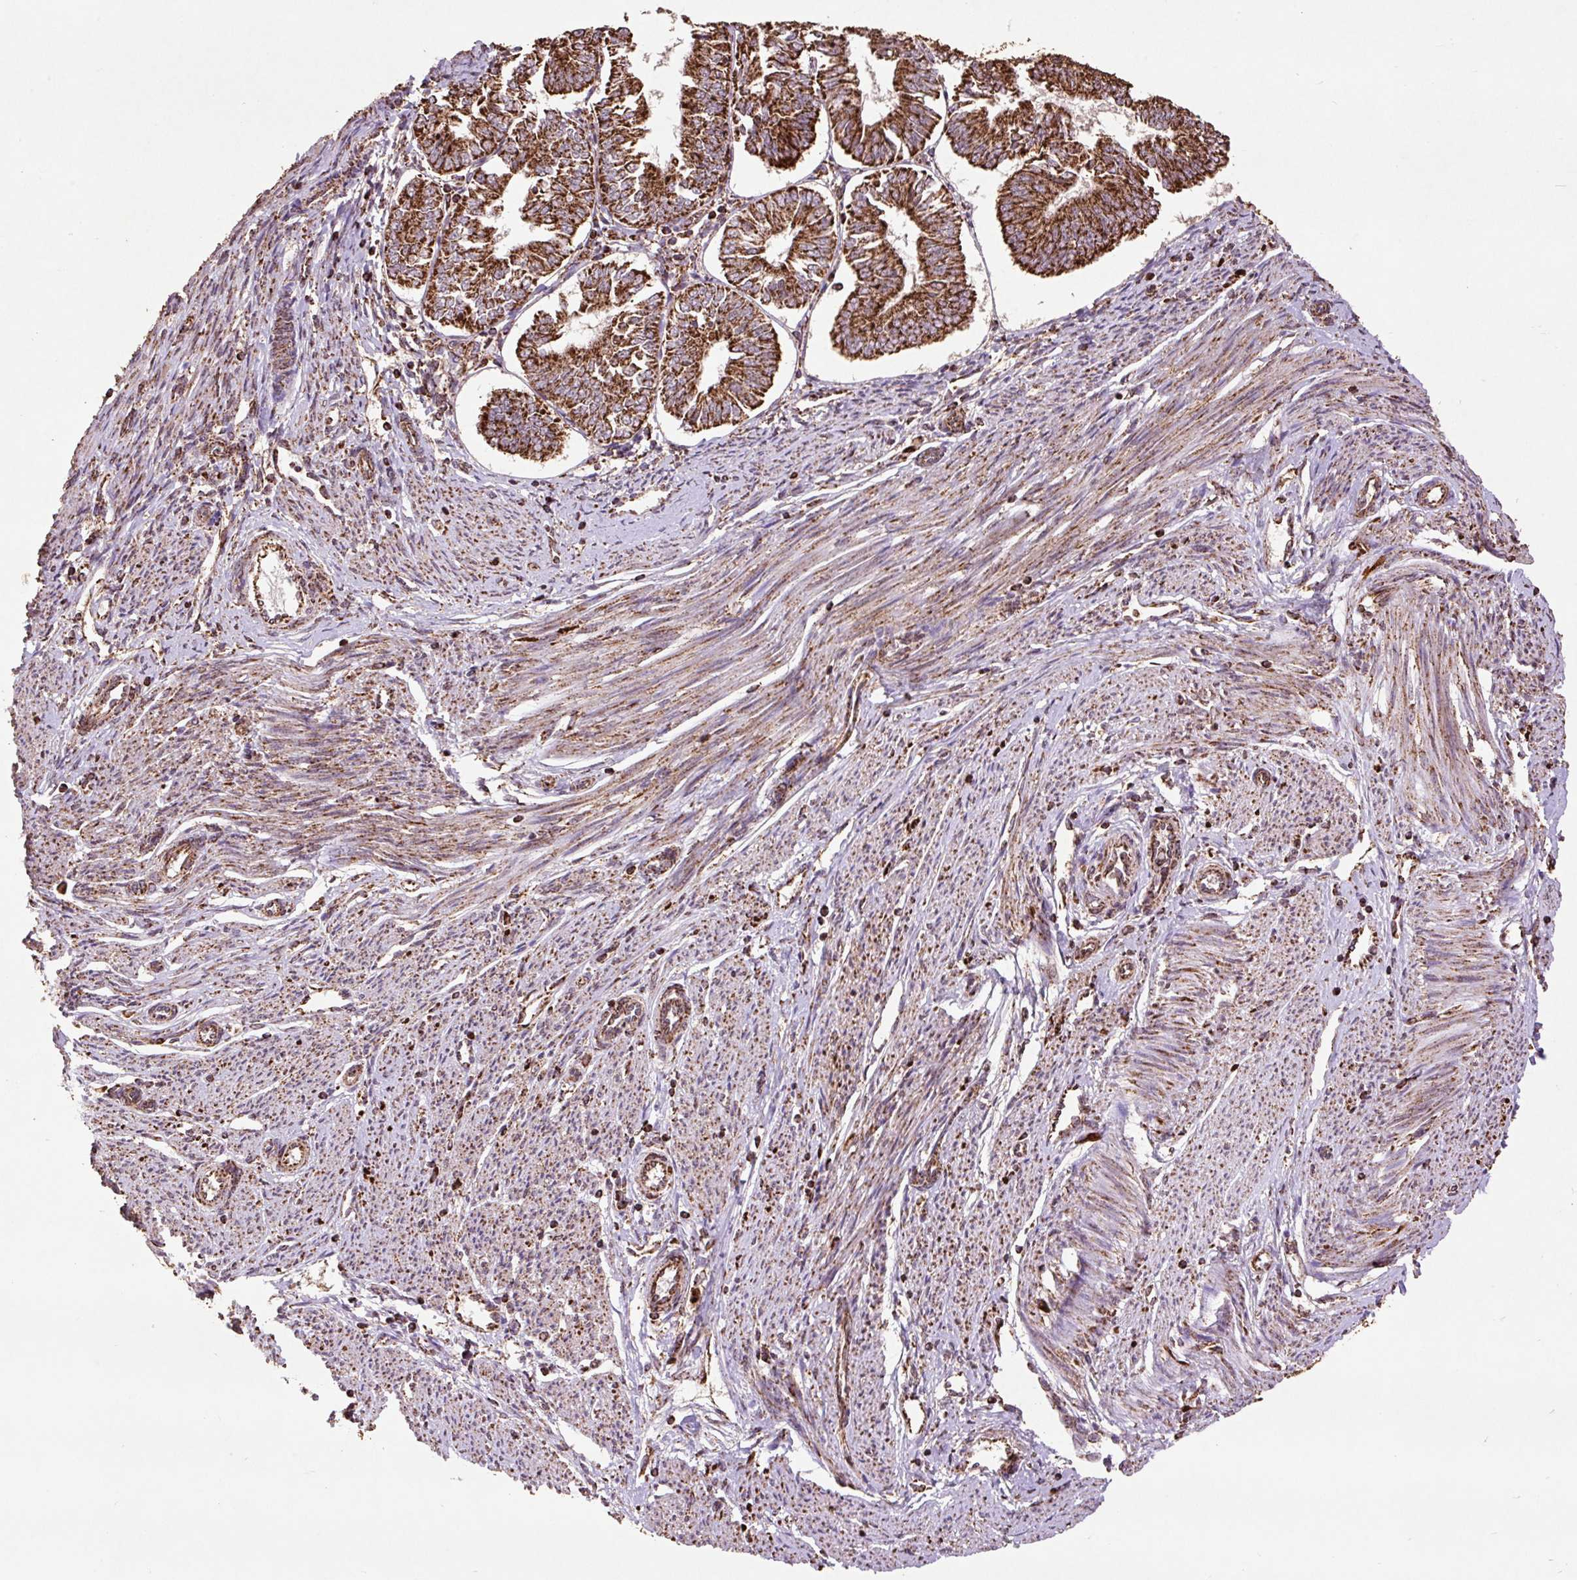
{"staining": {"intensity": "strong", "quantity": ">75%", "location": "cytoplasmic/membranous"}, "tissue": "endometrial cancer", "cell_type": "Tumor cells", "image_type": "cancer", "snomed": [{"axis": "morphology", "description": "Adenocarcinoma, NOS"}, {"axis": "topography", "description": "Endometrium"}], "caption": "Immunohistochemistry (IHC) histopathology image of neoplastic tissue: human endometrial cancer (adenocarcinoma) stained using IHC shows high levels of strong protein expression localized specifically in the cytoplasmic/membranous of tumor cells, appearing as a cytoplasmic/membranous brown color.", "gene": "ATP5F1A", "patient": {"sex": "female", "age": 58}}